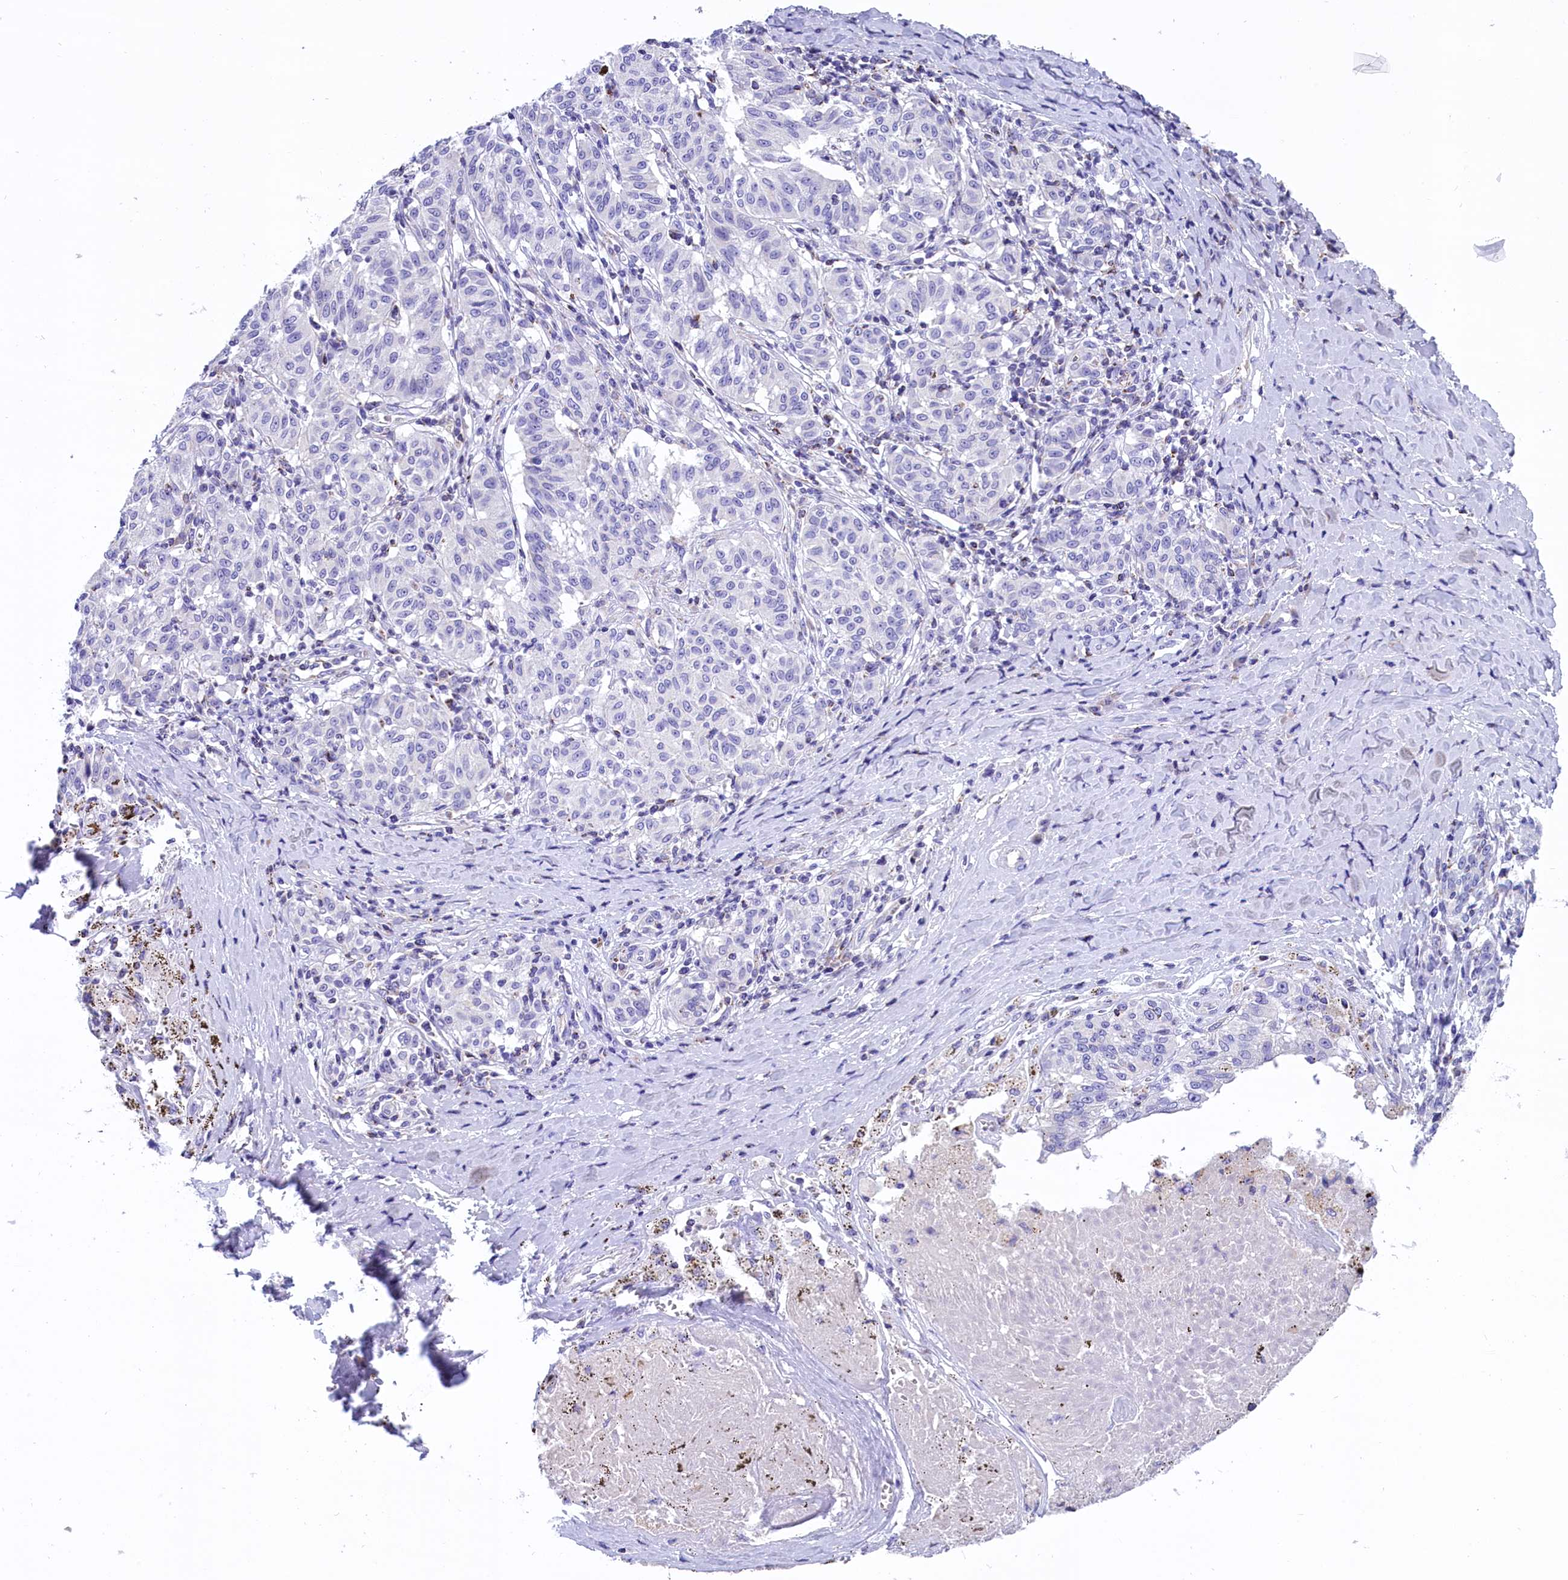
{"staining": {"intensity": "negative", "quantity": "none", "location": "none"}, "tissue": "melanoma", "cell_type": "Tumor cells", "image_type": "cancer", "snomed": [{"axis": "morphology", "description": "Malignant melanoma, NOS"}, {"axis": "topography", "description": "Skin"}], "caption": "Immunohistochemistry (IHC) micrograph of neoplastic tissue: melanoma stained with DAB exhibits no significant protein expression in tumor cells.", "gene": "ABAT", "patient": {"sex": "female", "age": 72}}